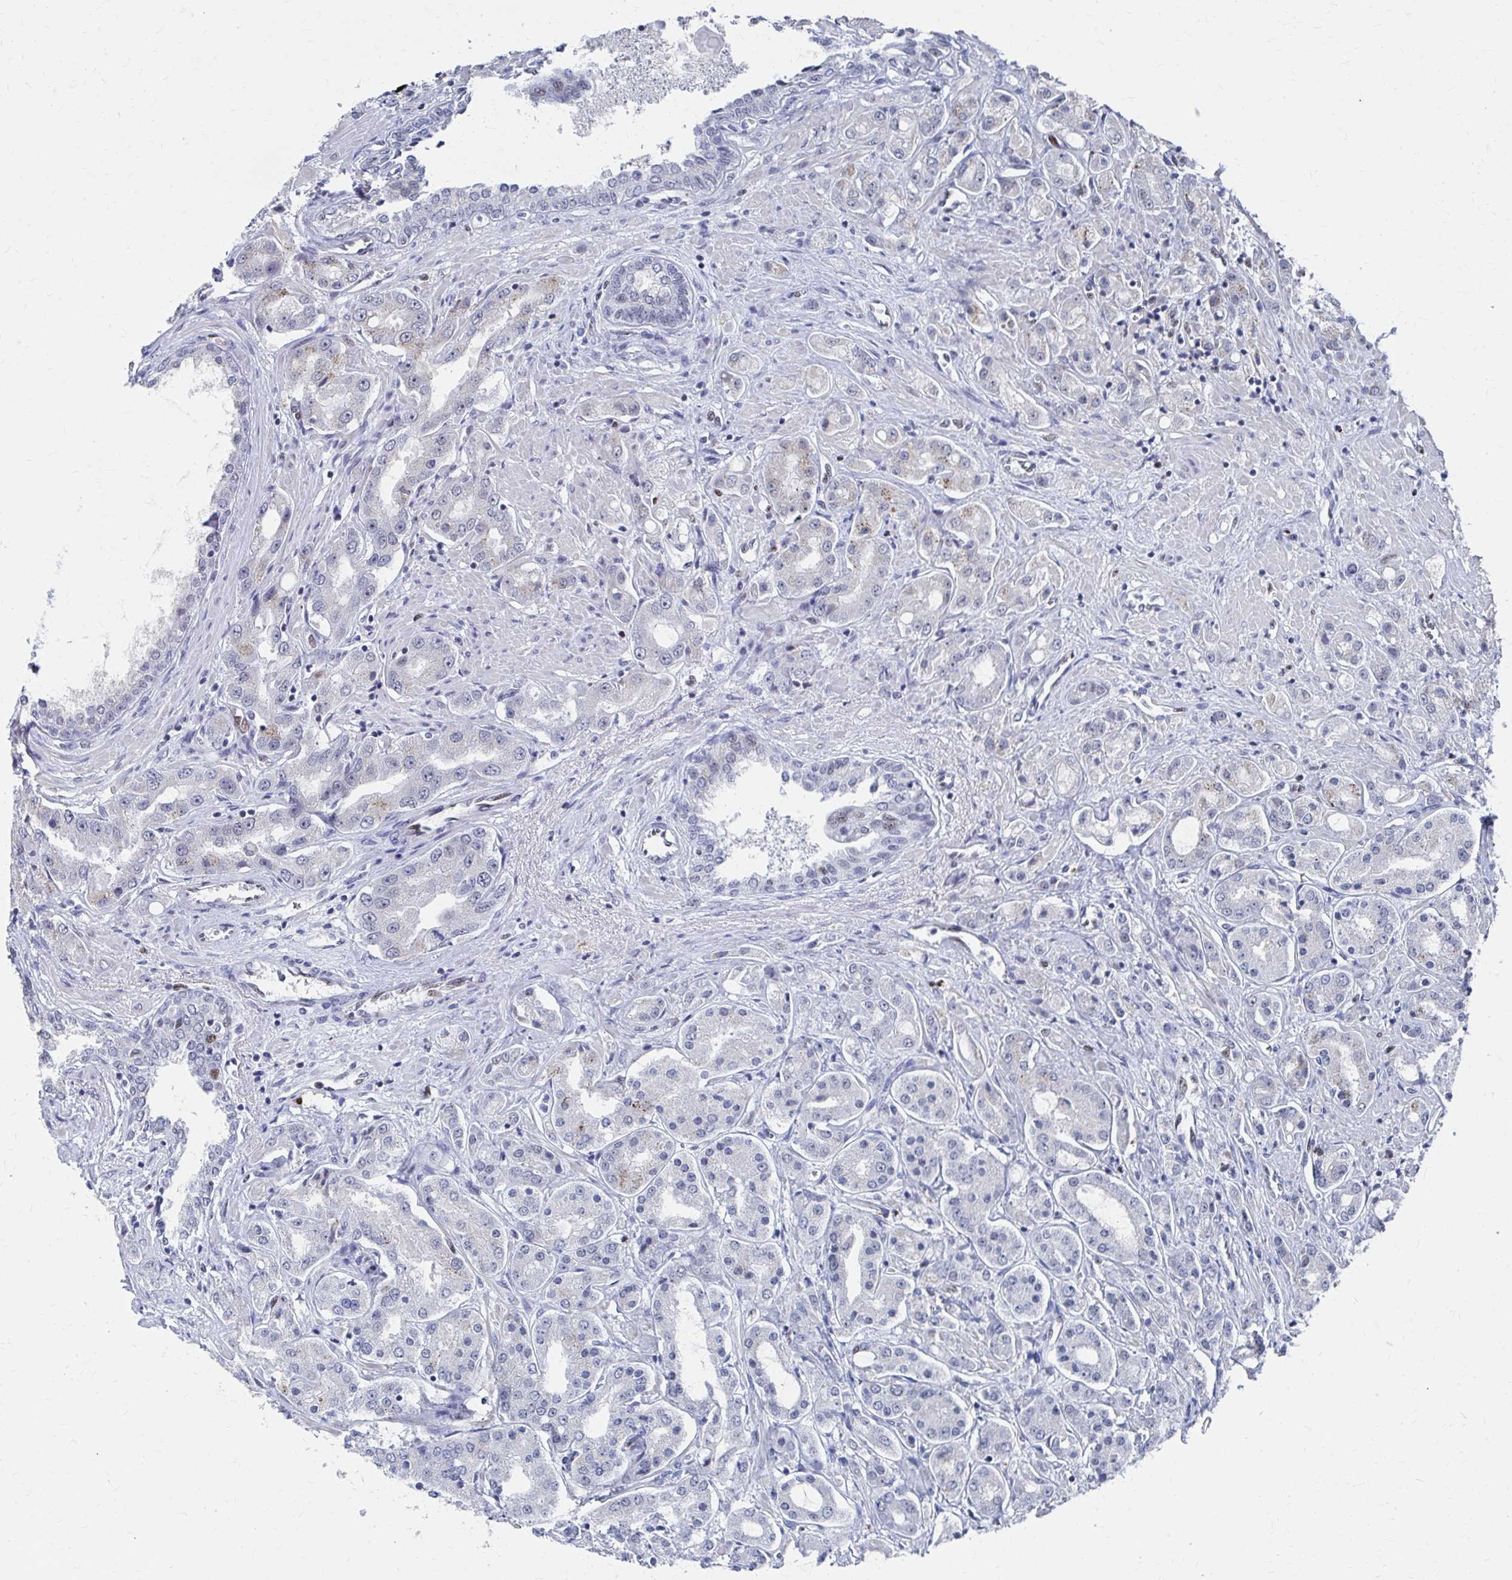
{"staining": {"intensity": "negative", "quantity": "none", "location": "none"}, "tissue": "prostate cancer", "cell_type": "Tumor cells", "image_type": "cancer", "snomed": [{"axis": "morphology", "description": "Adenocarcinoma, High grade"}, {"axis": "topography", "description": "Prostate"}], "caption": "Tumor cells are negative for protein expression in human adenocarcinoma (high-grade) (prostate).", "gene": "CDIN1", "patient": {"sex": "male", "age": 67}}